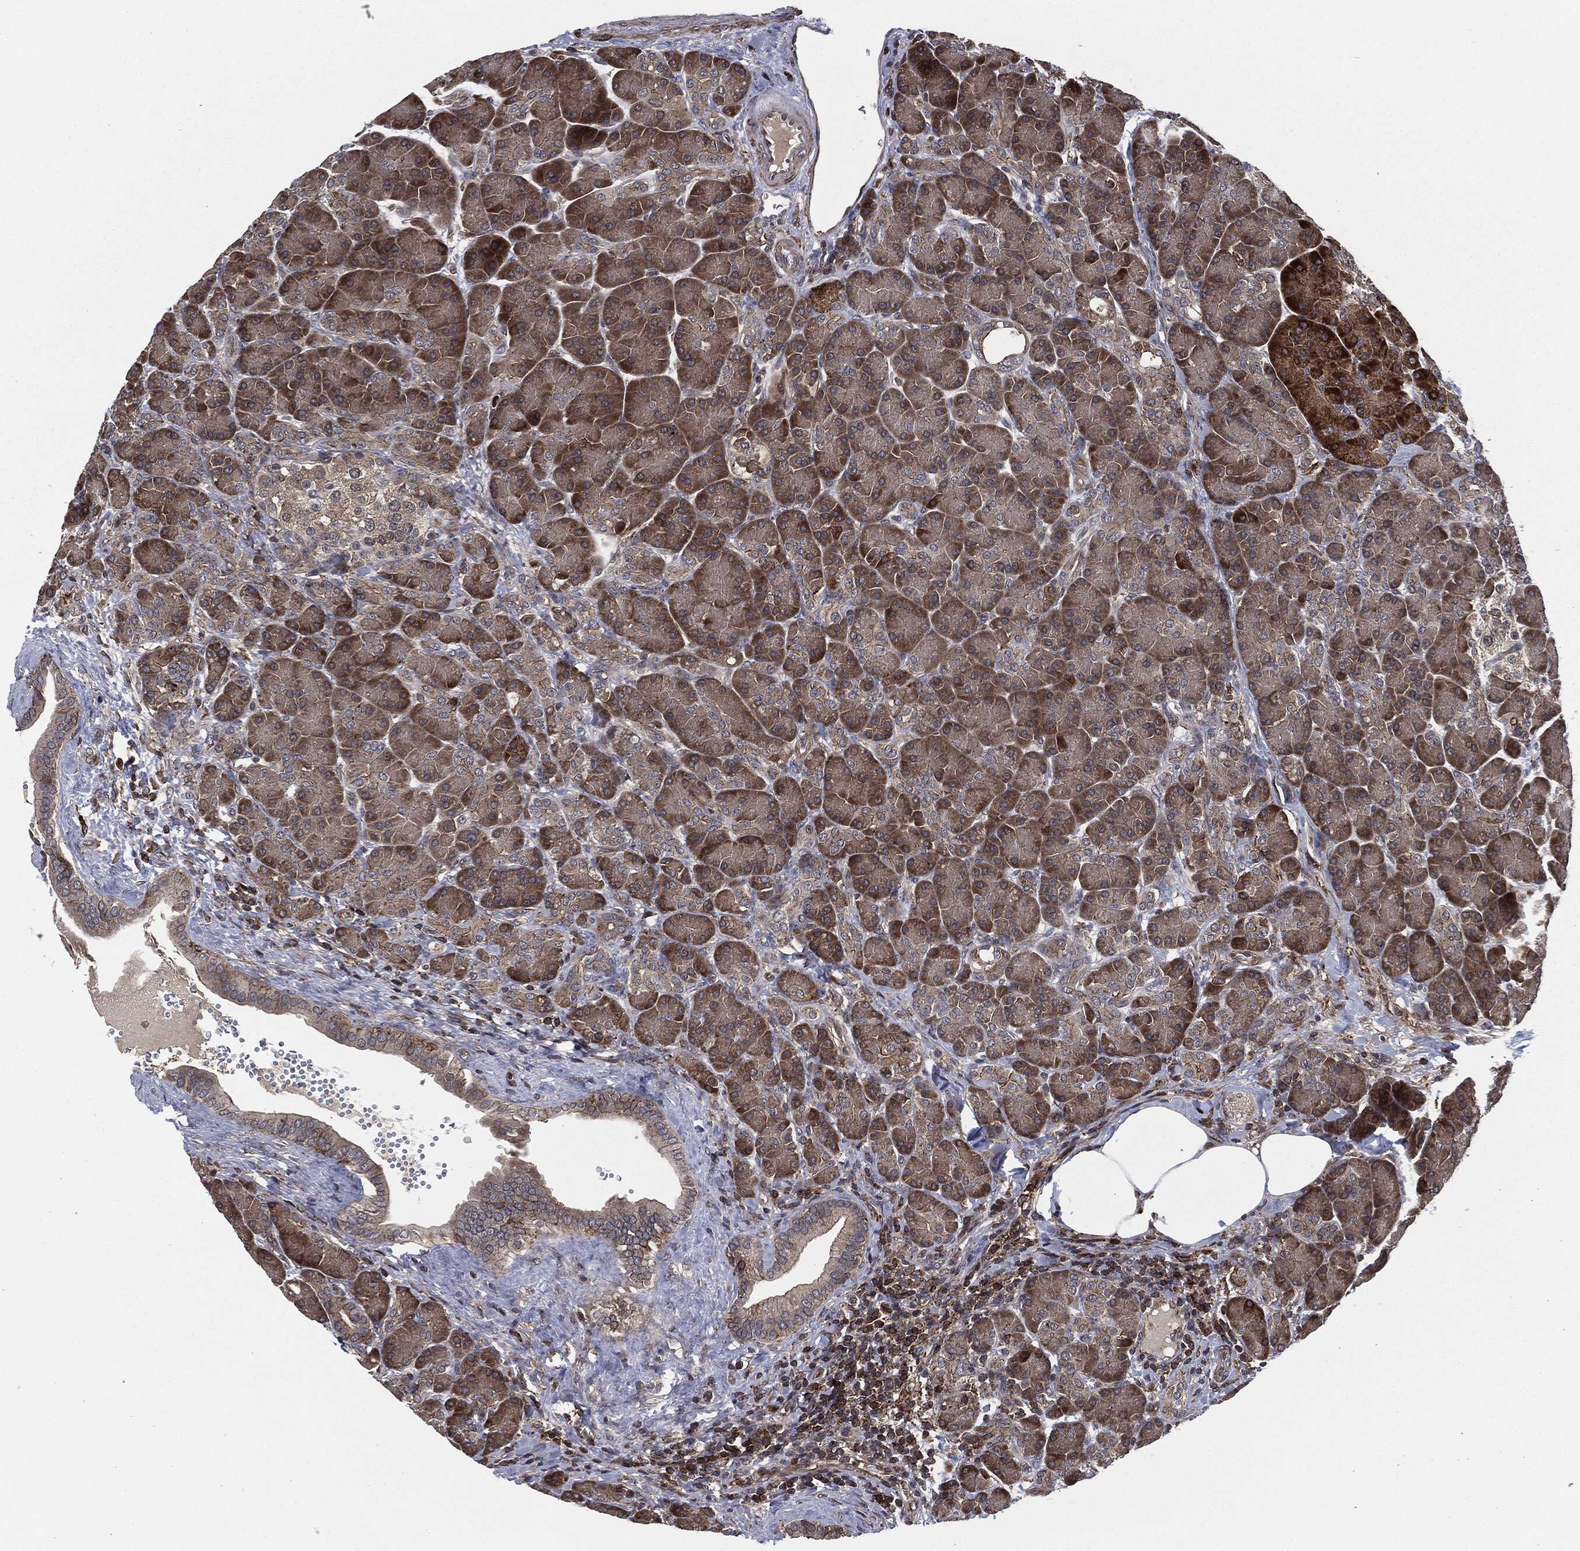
{"staining": {"intensity": "moderate", "quantity": "25%-75%", "location": "cytoplasmic/membranous"}, "tissue": "pancreas", "cell_type": "Exocrine glandular cells", "image_type": "normal", "snomed": [{"axis": "morphology", "description": "Normal tissue, NOS"}, {"axis": "topography", "description": "Pancreas"}], "caption": "Immunohistochemical staining of benign human pancreas reveals 25%-75% levels of moderate cytoplasmic/membranous protein staining in approximately 25%-75% of exocrine glandular cells.", "gene": "UBR1", "patient": {"sex": "female", "age": 63}}